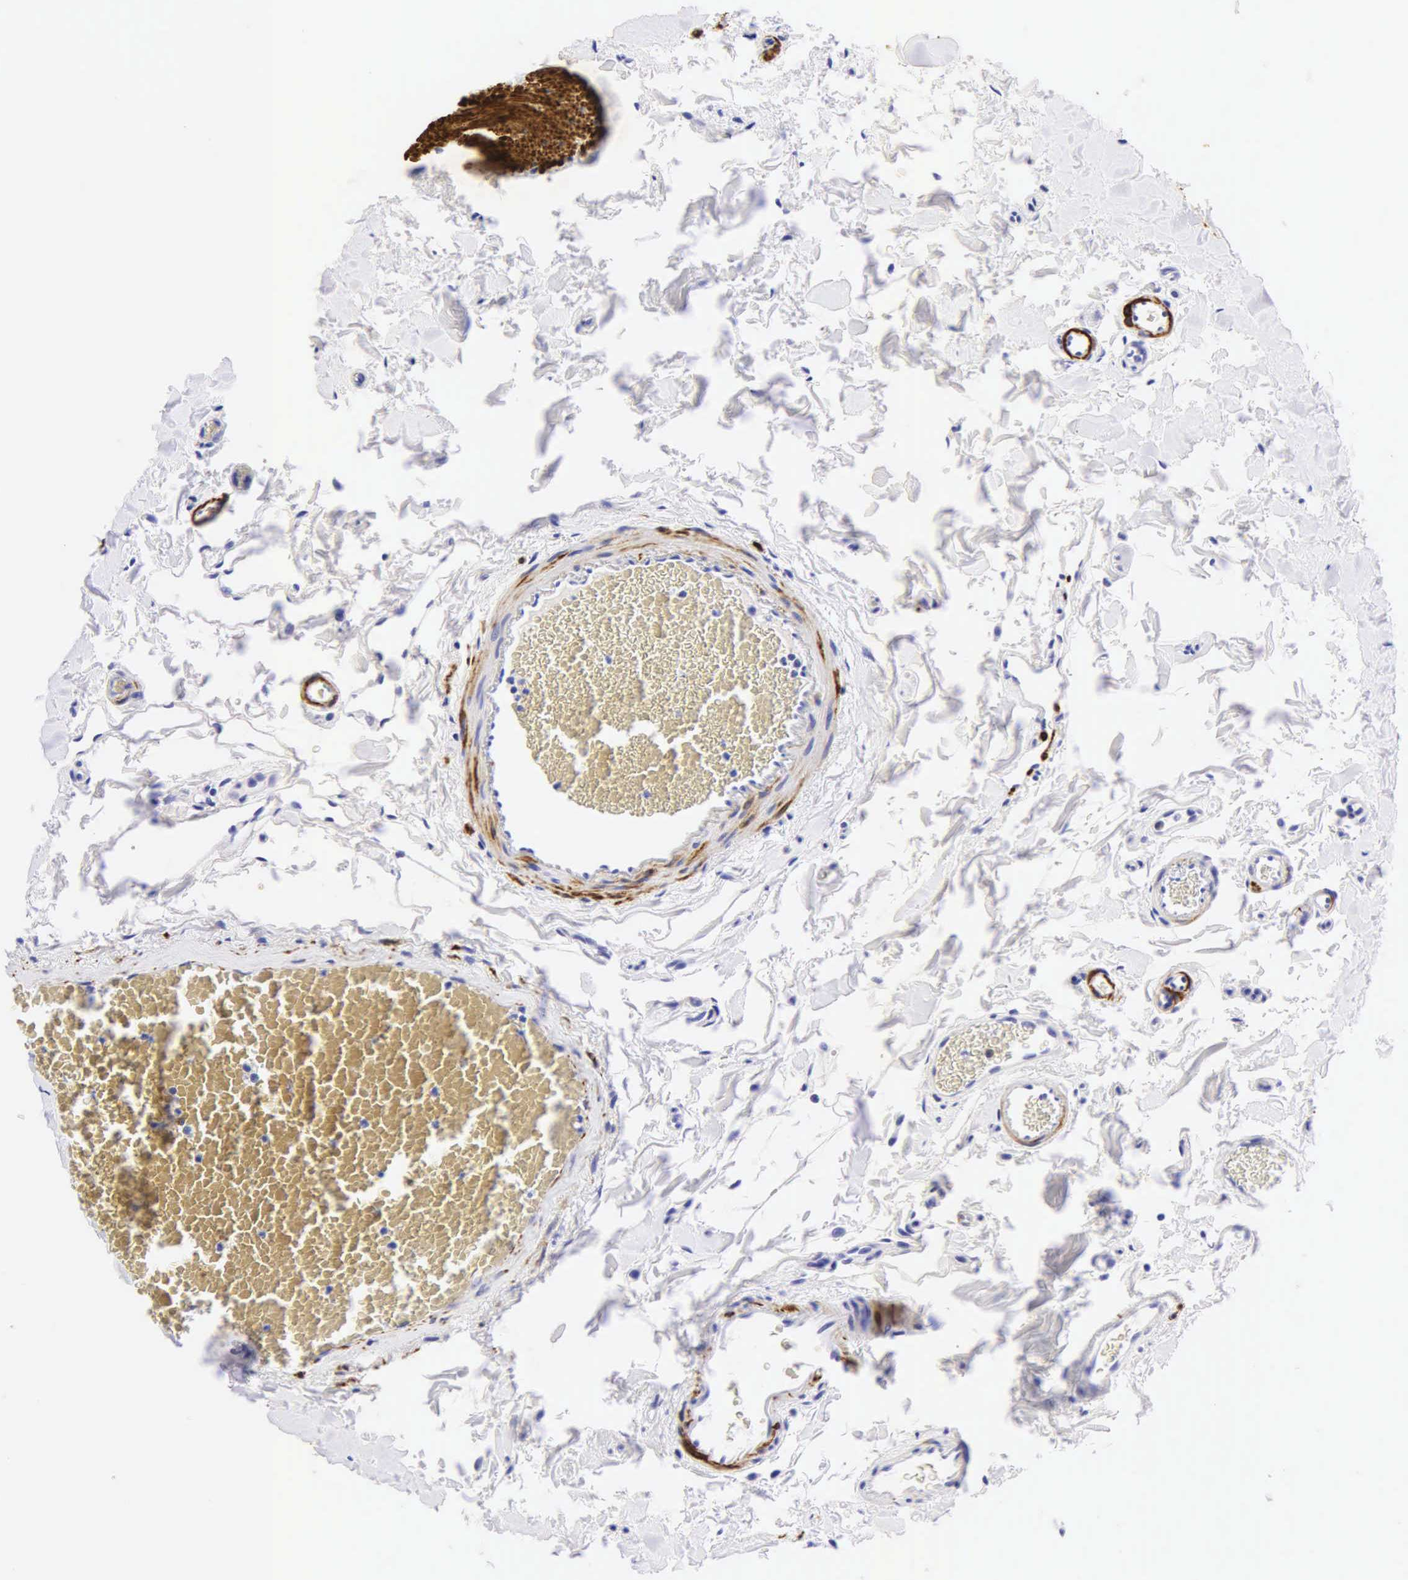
{"staining": {"intensity": "negative", "quantity": "none", "location": "none"}, "tissue": "duodenum", "cell_type": "Glandular cells", "image_type": "normal", "snomed": [{"axis": "morphology", "description": "Normal tissue, NOS"}, {"axis": "topography", "description": "Duodenum"}], "caption": "Immunohistochemical staining of benign human duodenum reveals no significant positivity in glandular cells.", "gene": "DES", "patient": {"sex": "male", "age": 70}}